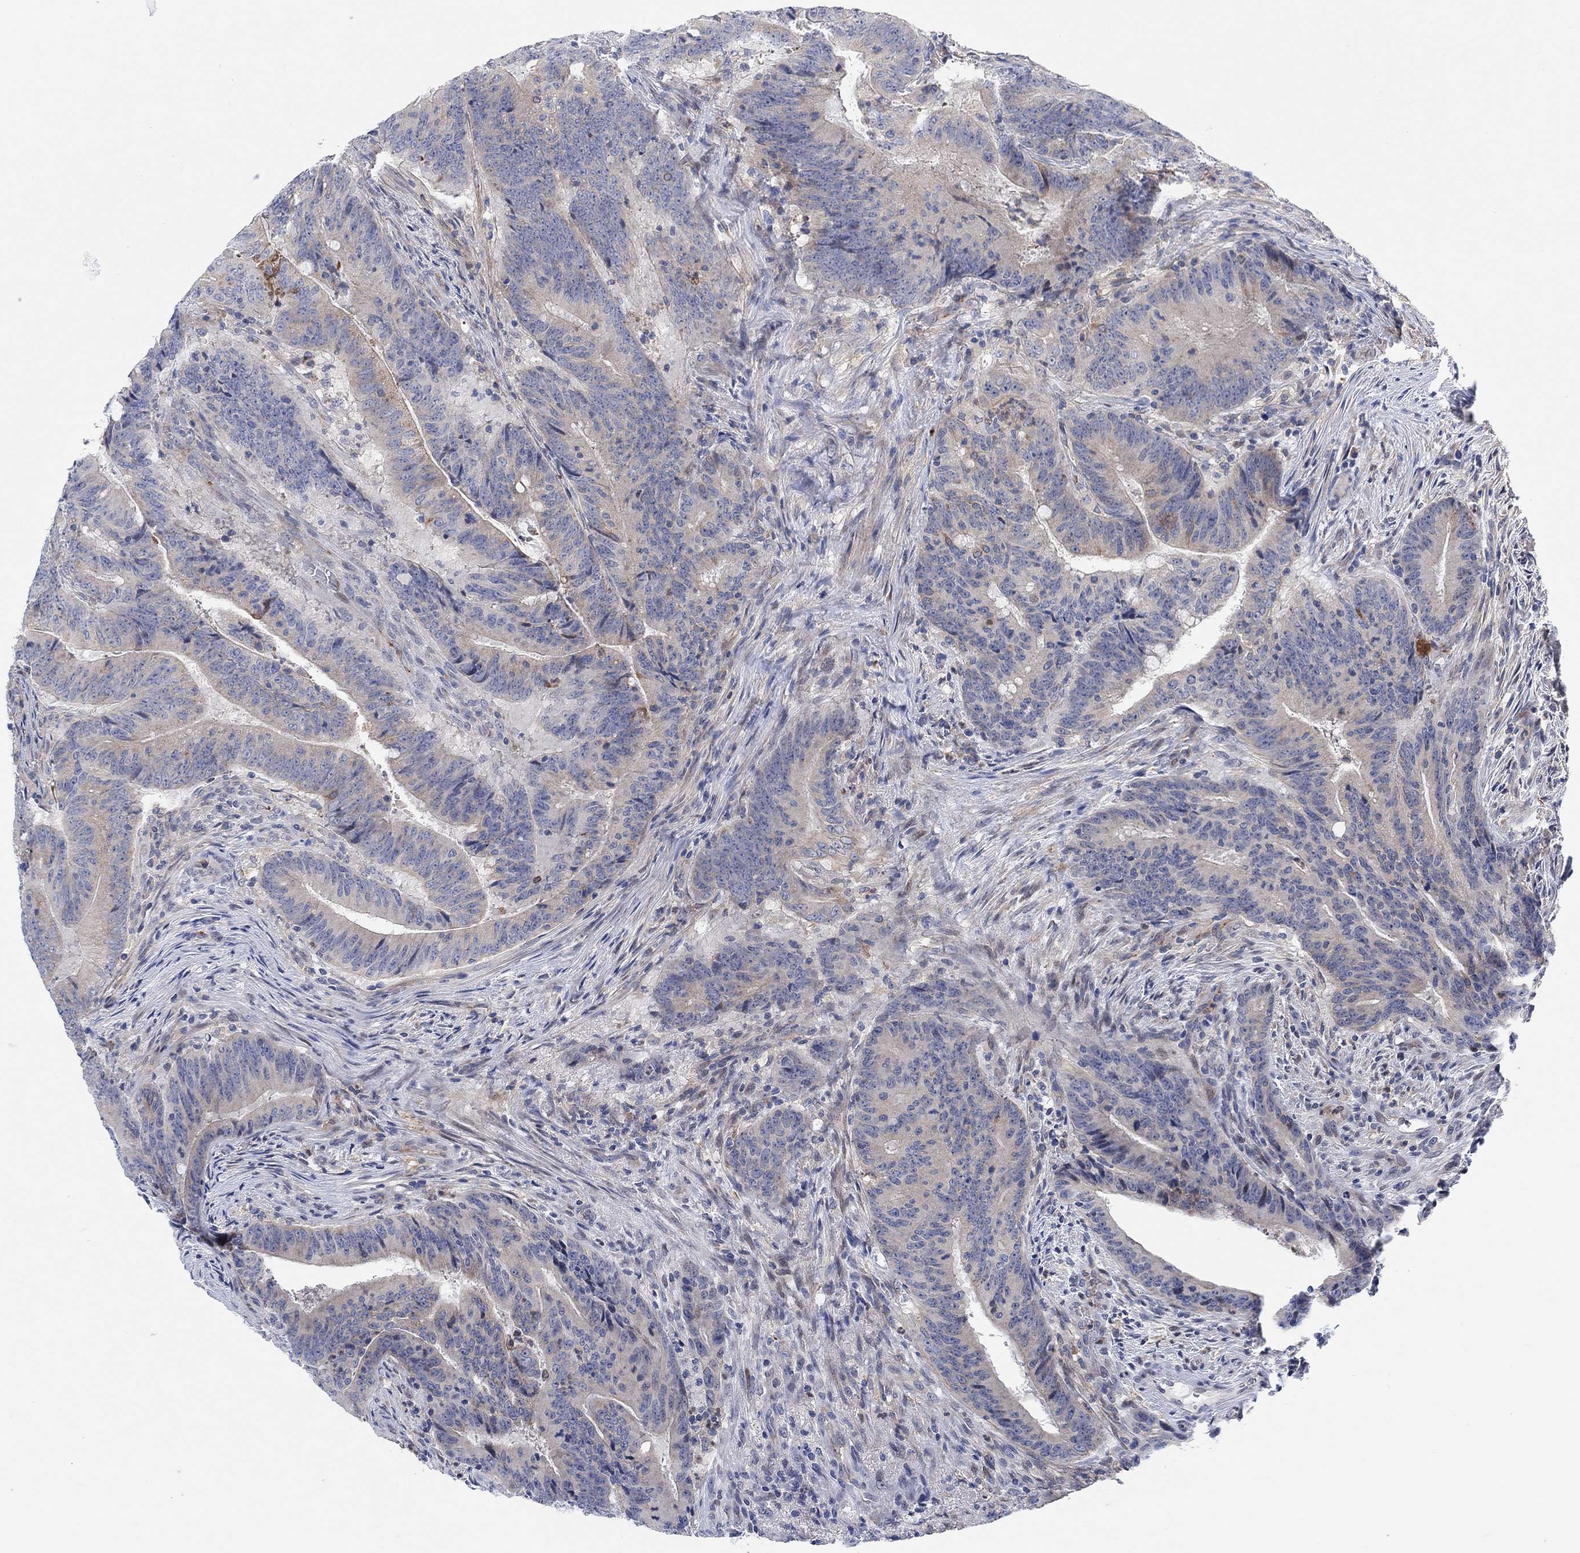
{"staining": {"intensity": "negative", "quantity": "none", "location": "none"}, "tissue": "colorectal cancer", "cell_type": "Tumor cells", "image_type": "cancer", "snomed": [{"axis": "morphology", "description": "Adenocarcinoma, NOS"}, {"axis": "topography", "description": "Colon"}], "caption": "High magnification brightfield microscopy of colorectal adenocarcinoma stained with DAB (brown) and counterstained with hematoxylin (blue): tumor cells show no significant staining.", "gene": "PMFBP1", "patient": {"sex": "female", "age": 87}}